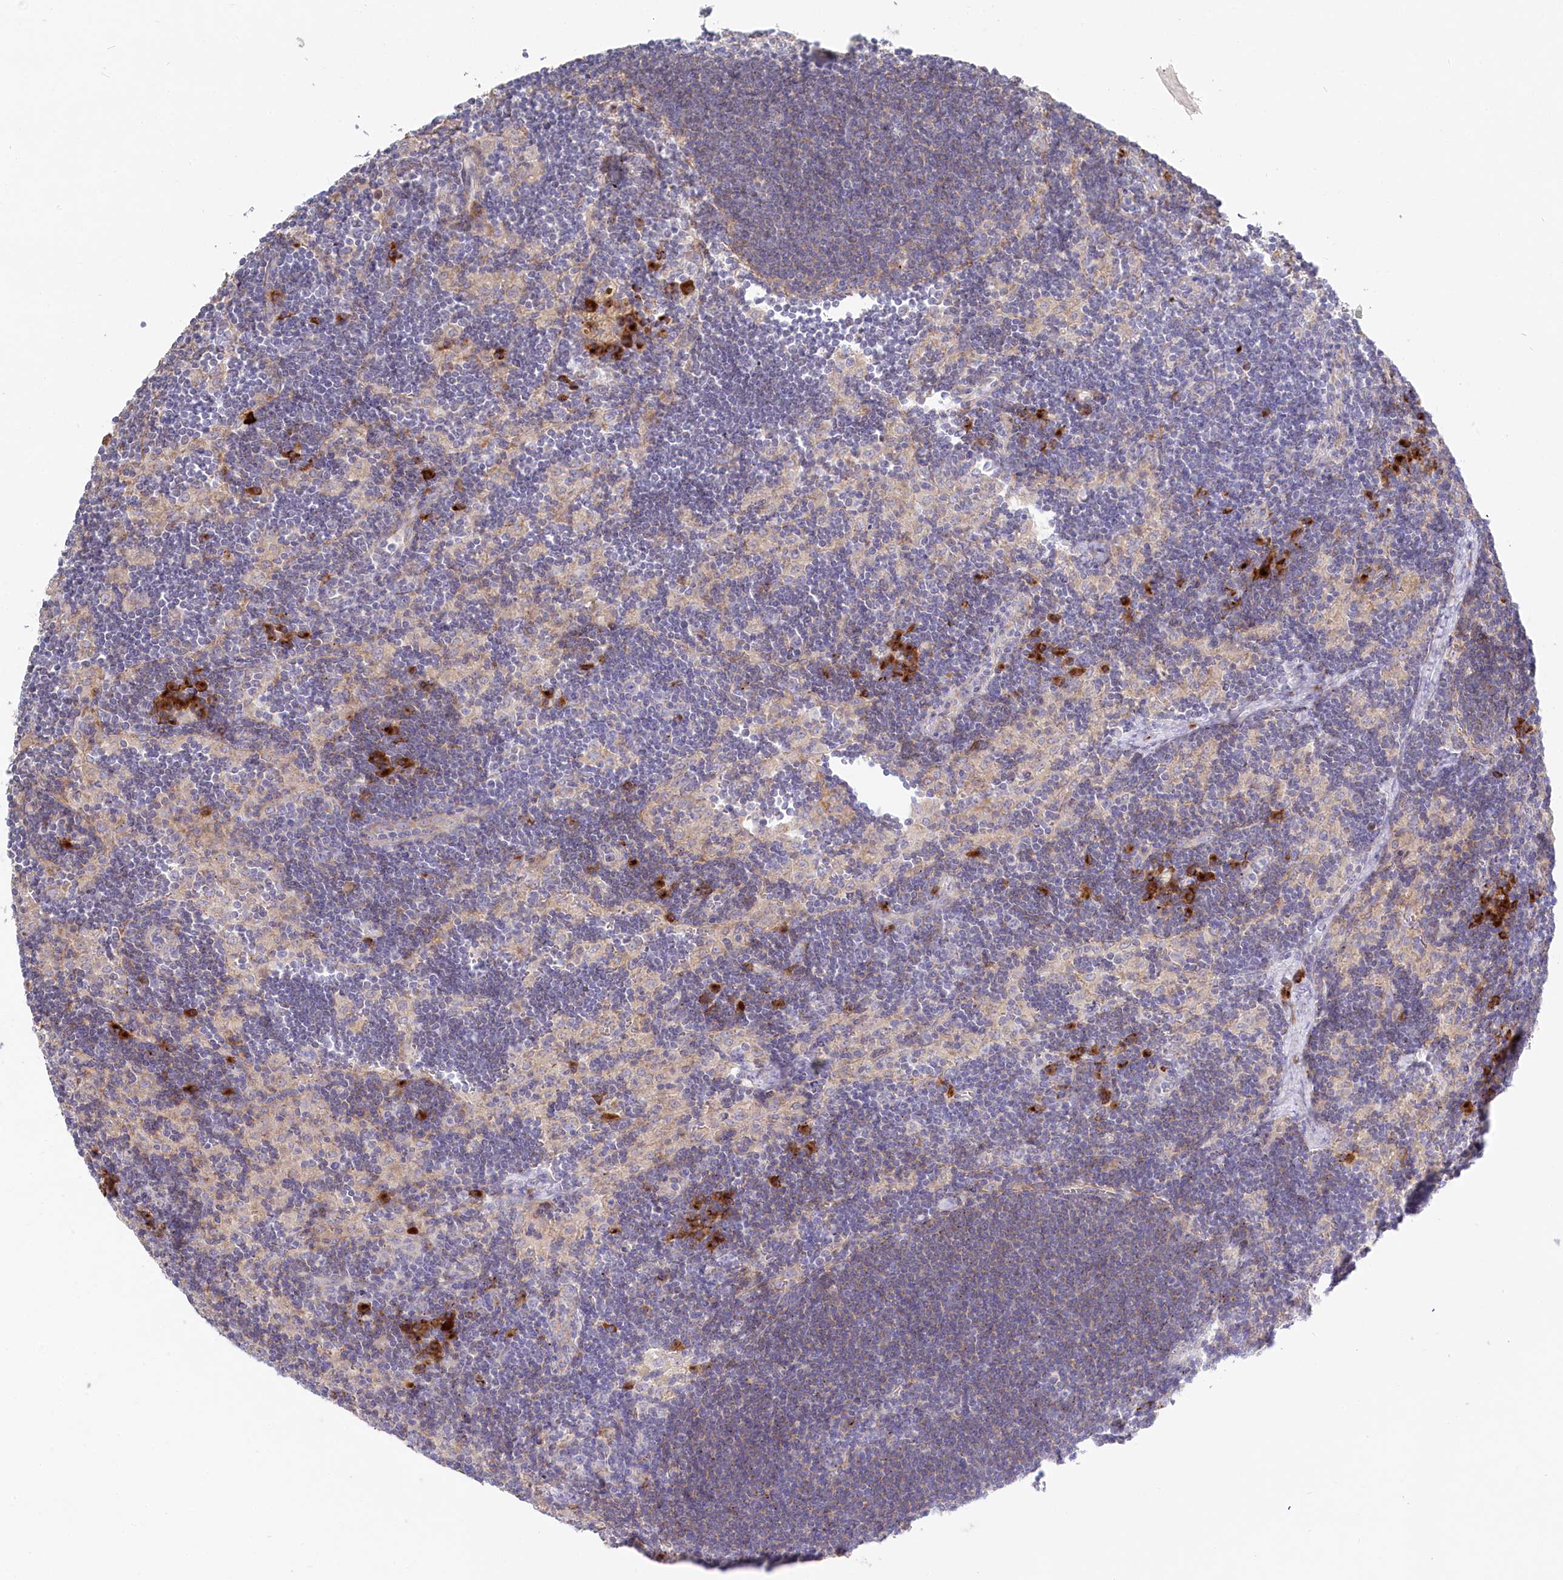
{"staining": {"intensity": "negative", "quantity": "none", "location": "none"}, "tissue": "lymph node", "cell_type": "Germinal center cells", "image_type": "normal", "snomed": [{"axis": "morphology", "description": "Normal tissue, NOS"}, {"axis": "topography", "description": "Lymph node"}], "caption": "An image of lymph node stained for a protein exhibits no brown staining in germinal center cells. The staining is performed using DAB brown chromogen with nuclei counter-stained in using hematoxylin.", "gene": "POGLUT1", "patient": {"sex": "male", "age": 24}}